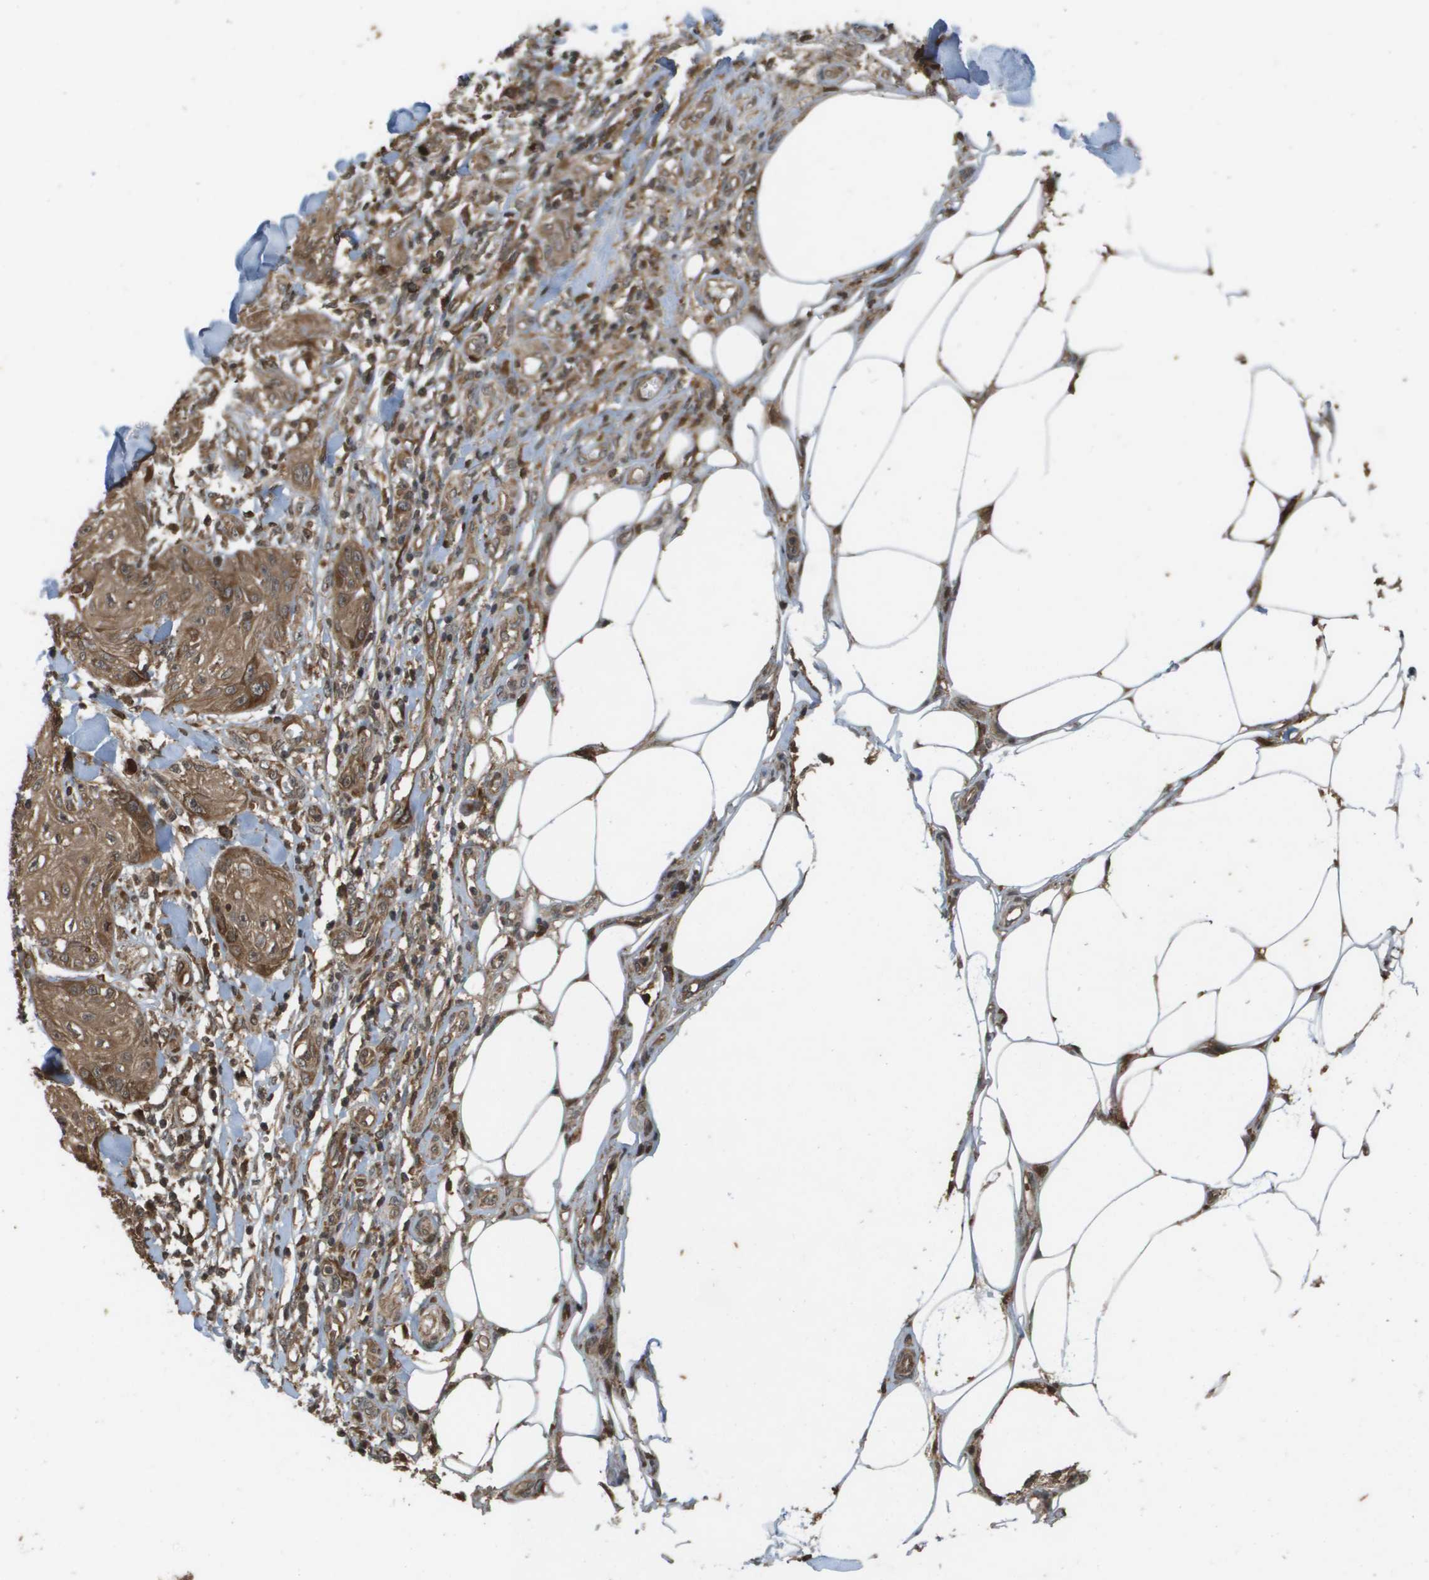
{"staining": {"intensity": "strong", "quantity": ">75%", "location": "cytoplasmic/membranous"}, "tissue": "skin cancer", "cell_type": "Tumor cells", "image_type": "cancer", "snomed": [{"axis": "morphology", "description": "Squamous cell carcinoma, NOS"}, {"axis": "topography", "description": "Skin"}], "caption": "Protein expression analysis of human skin cancer (squamous cell carcinoma) reveals strong cytoplasmic/membranous positivity in about >75% of tumor cells. (DAB (3,3'-diaminobenzidine) IHC with brightfield microscopy, high magnification).", "gene": "KIF11", "patient": {"sex": "male", "age": 74}}